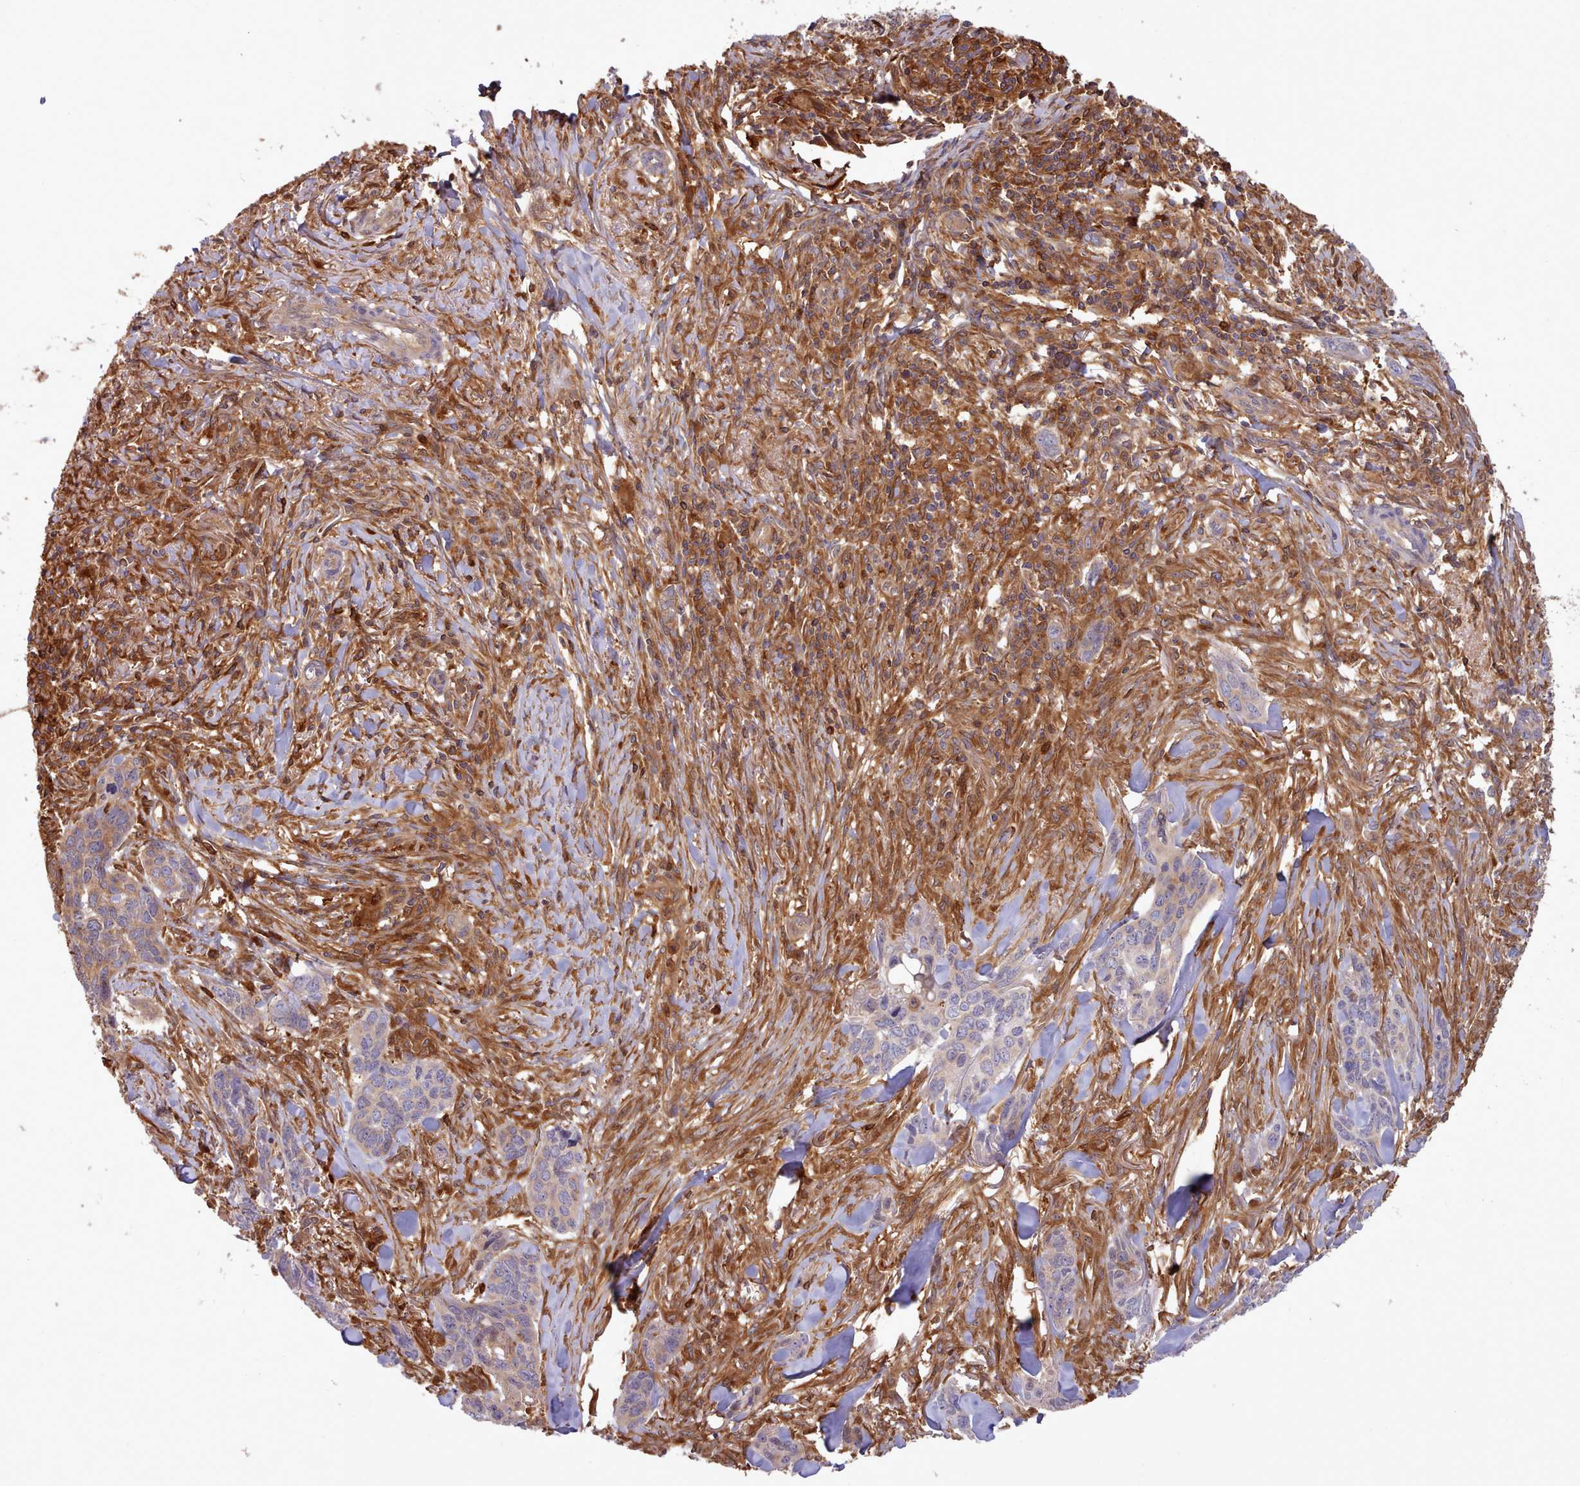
{"staining": {"intensity": "moderate", "quantity": "25%-75%", "location": "cytoplasmic/membranous"}, "tissue": "skin cancer", "cell_type": "Tumor cells", "image_type": "cancer", "snomed": [{"axis": "morphology", "description": "Basal cell carcinoma"}, {"axis": "topography", "description": "Skin"}], "caption": "Approximately 25%-75% of tumor cells in basal cell carcinoma (skin) display moderate cytoplasmic/membranous protein positivity as visualized by brown immunohistochemical staining.", "gene": "SLC4A9", "patient": {"sex": "male", "age": 86}}